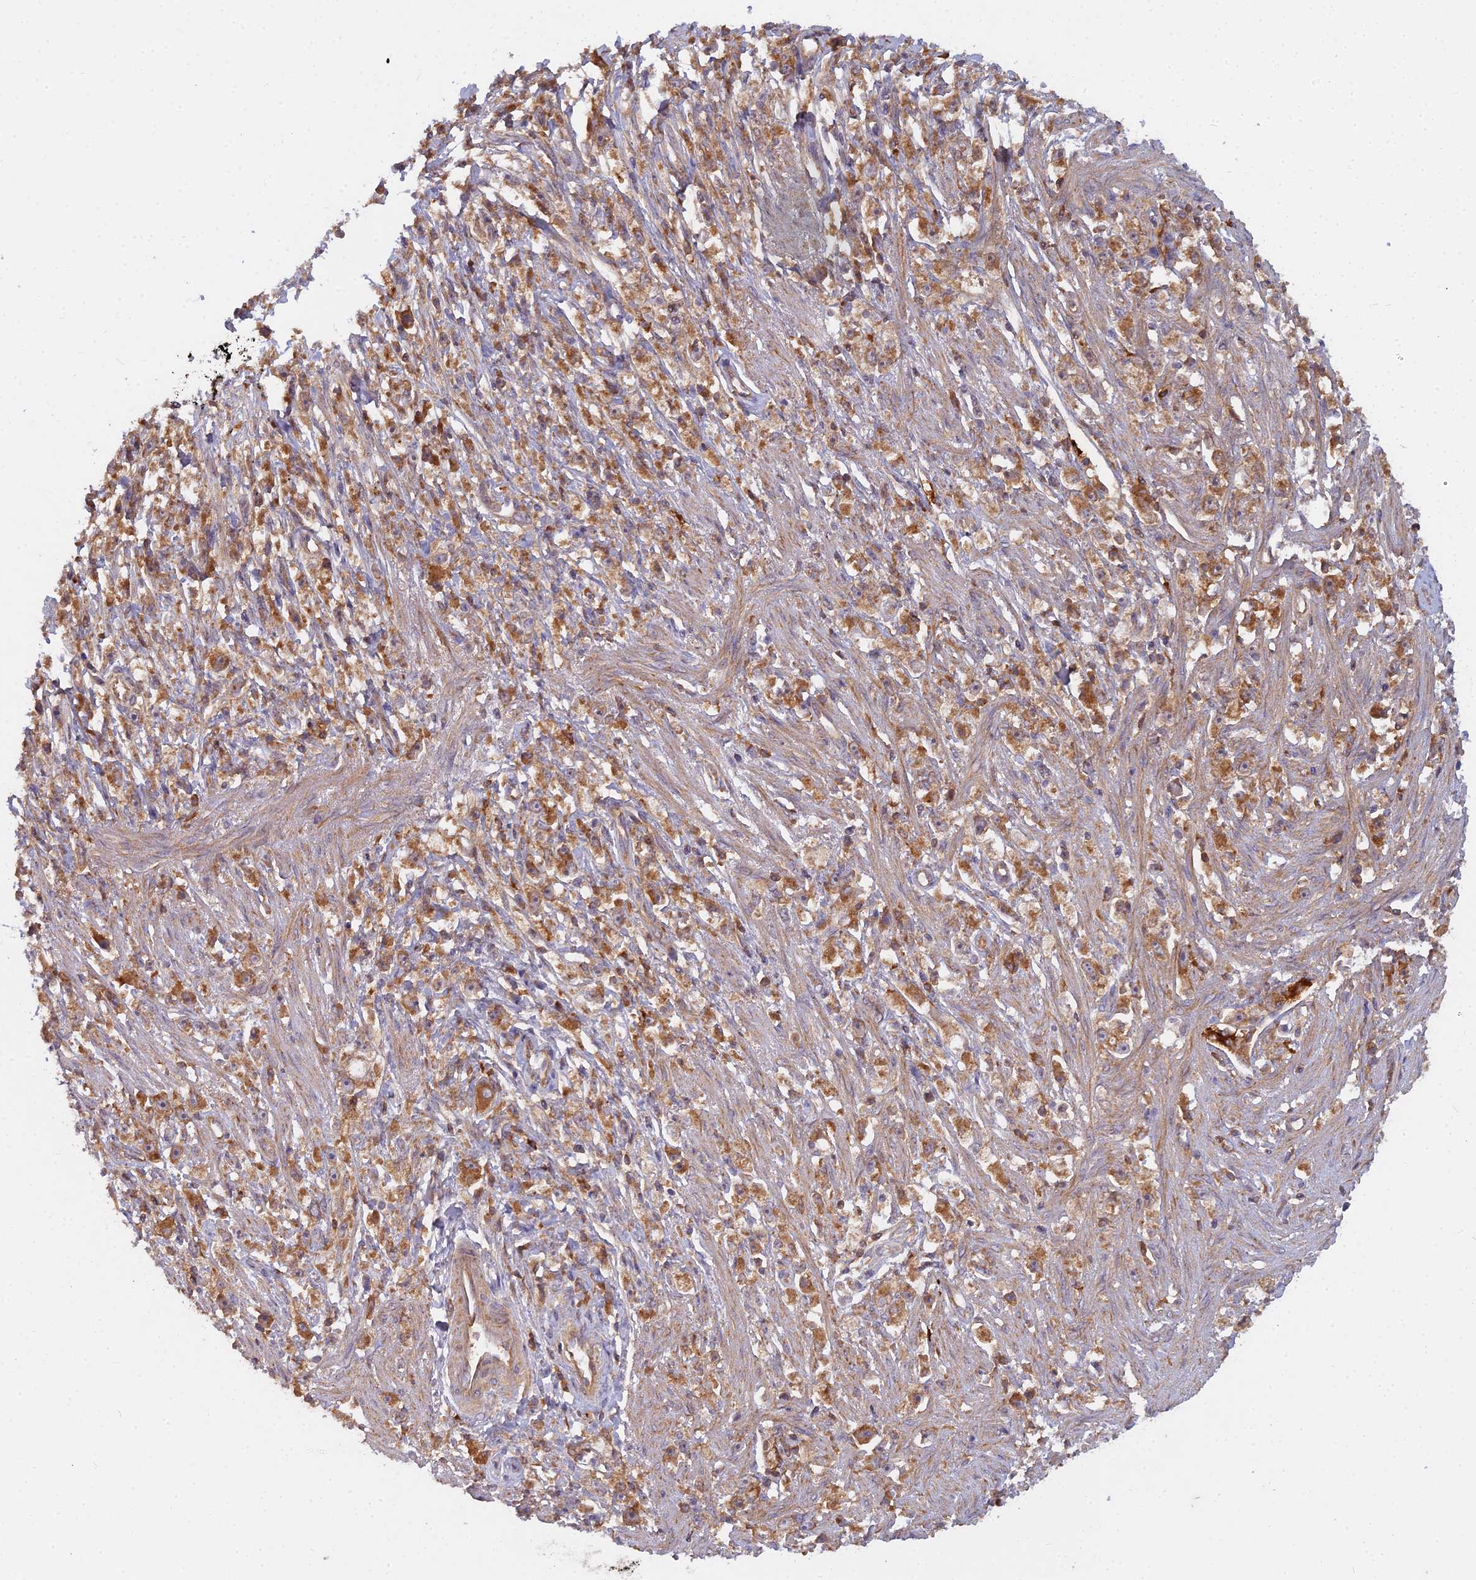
{"staining": {"intensity": "moderate", "quantity": ">75%", "location": "cytoplasmic/membranous"}, "tissue": "stomach cancer", "cell_type": "Tumor cells", "image_type": "cancer", "snomed": [{"axis": "morphology", "description": "Adenocarcinoma, NOS"}, {"axis": "topography", "description": "Stomach"}], "caption": "Immunohistochemistry image of neoplastic tissue: adenocarcinoma (stomach) stained using immunohistochemistry (IHC) displays medium levels of moderate protein expression localized specifically in the cytoplasmic/membranous of tumor cells, appearing as a cytoplasmic/membranous brown color.", "gene": "CCDC167", "patient": {"sex": "female", "age": 59}}